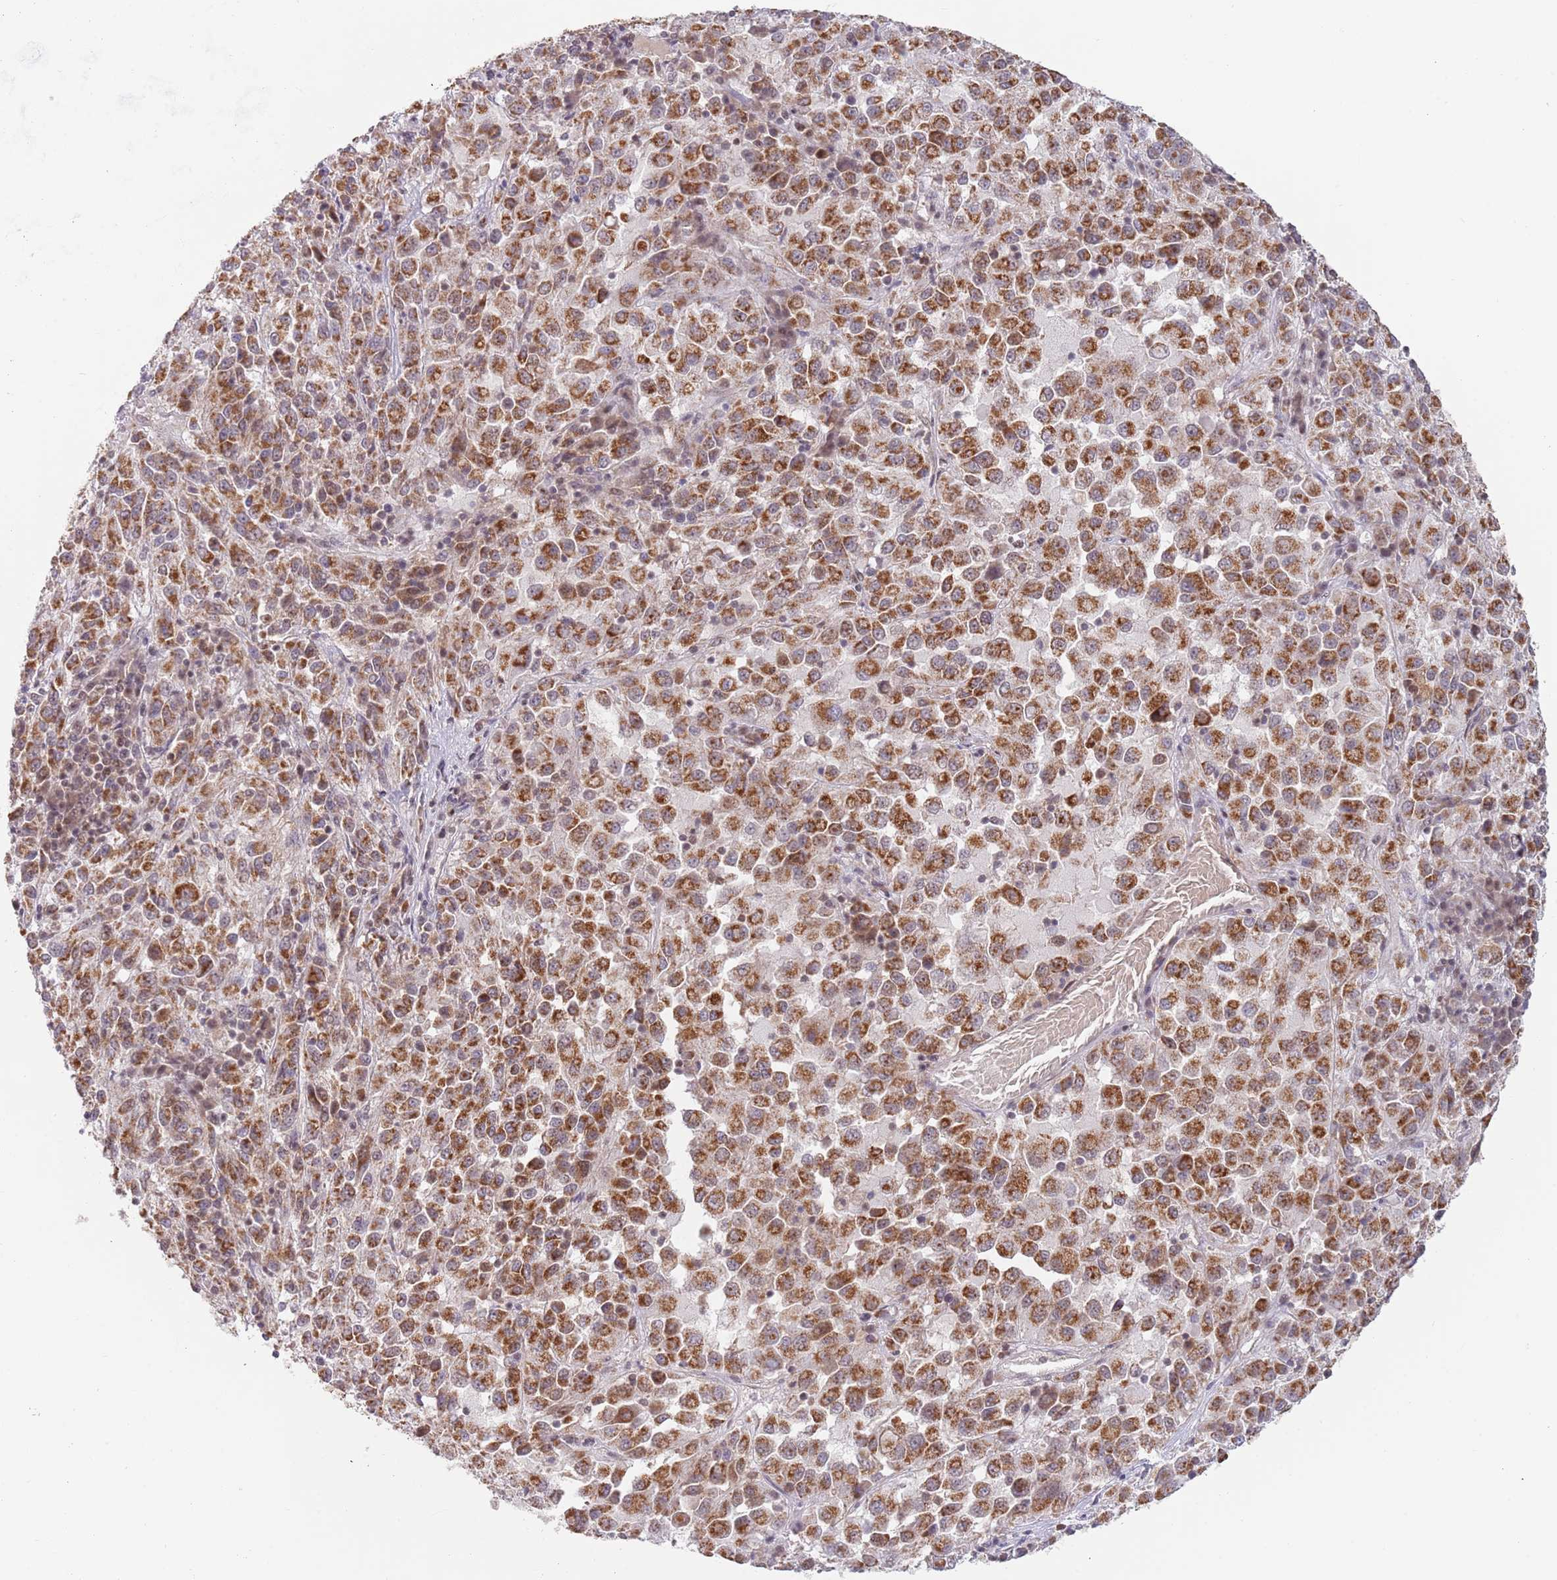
{"staining": {"intensity": "strong", "quantity": ">75%", "location": "cytoplasmic/membranous"}, "tissue": "melanoma", "cell_type": "Tumor cells", "image_type": "cancer", "snomed": [{"axis": "morphology", "description": "Malignant melanoma, Metastatic site"}, {"axis": "topography", "description": "Lung"}], "caption": "Strong cytoplasmic/membranous protein expression is identified in about >75% of tumor cells in melanoma.", "gene": "TIMM13", "patient": {"sex": "male", "age": 64}}